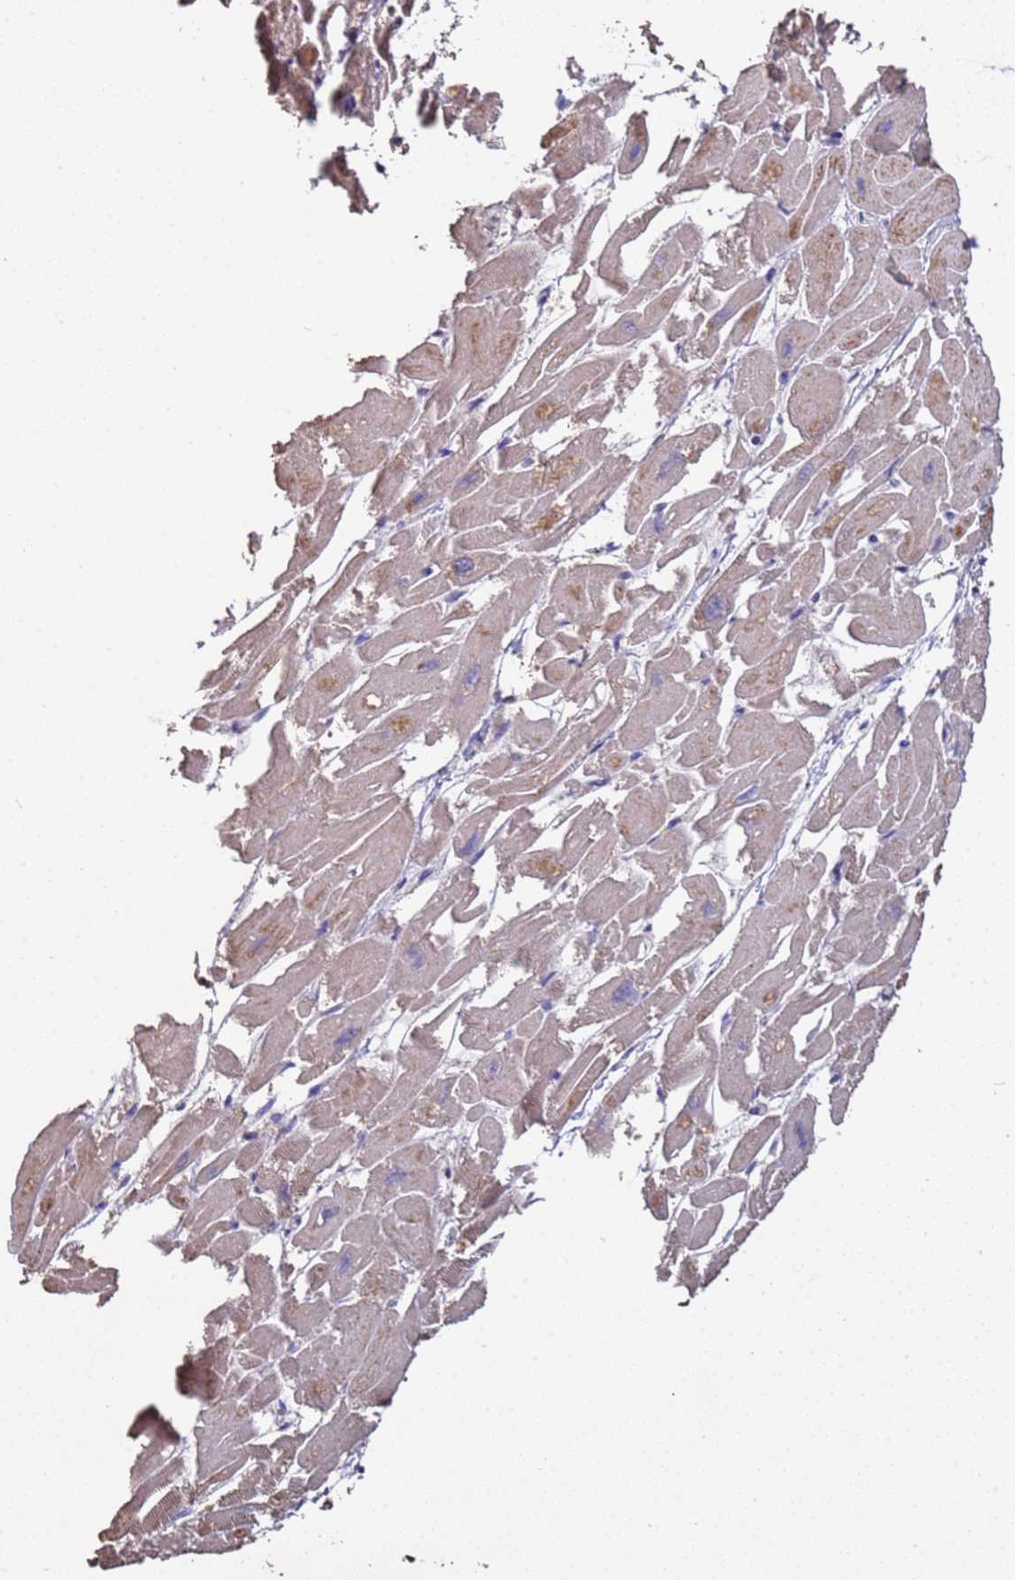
{"staining": {"intensity": "moderate", "quantity": ">75%", "location": "cytoplasmic/membranous"}, "tissue": "heart muscle", "cell_type": "Cardiomyocytes", "image_type": "normal", "snomed": [{"axis": "morphology", "description": "Normal tissue, NOS"}, {"axis": "topography", "description": "Heart"}], "caption": "Immunohistochemical staining of unremarkable heart muscle exhibits >75% levels of moderate cytoplasmic/membranous protein staining in approximately >75% of cardiomyocytes.", "gene": "ZNFX1", "patient": {"sex": "male", "age": 54}}